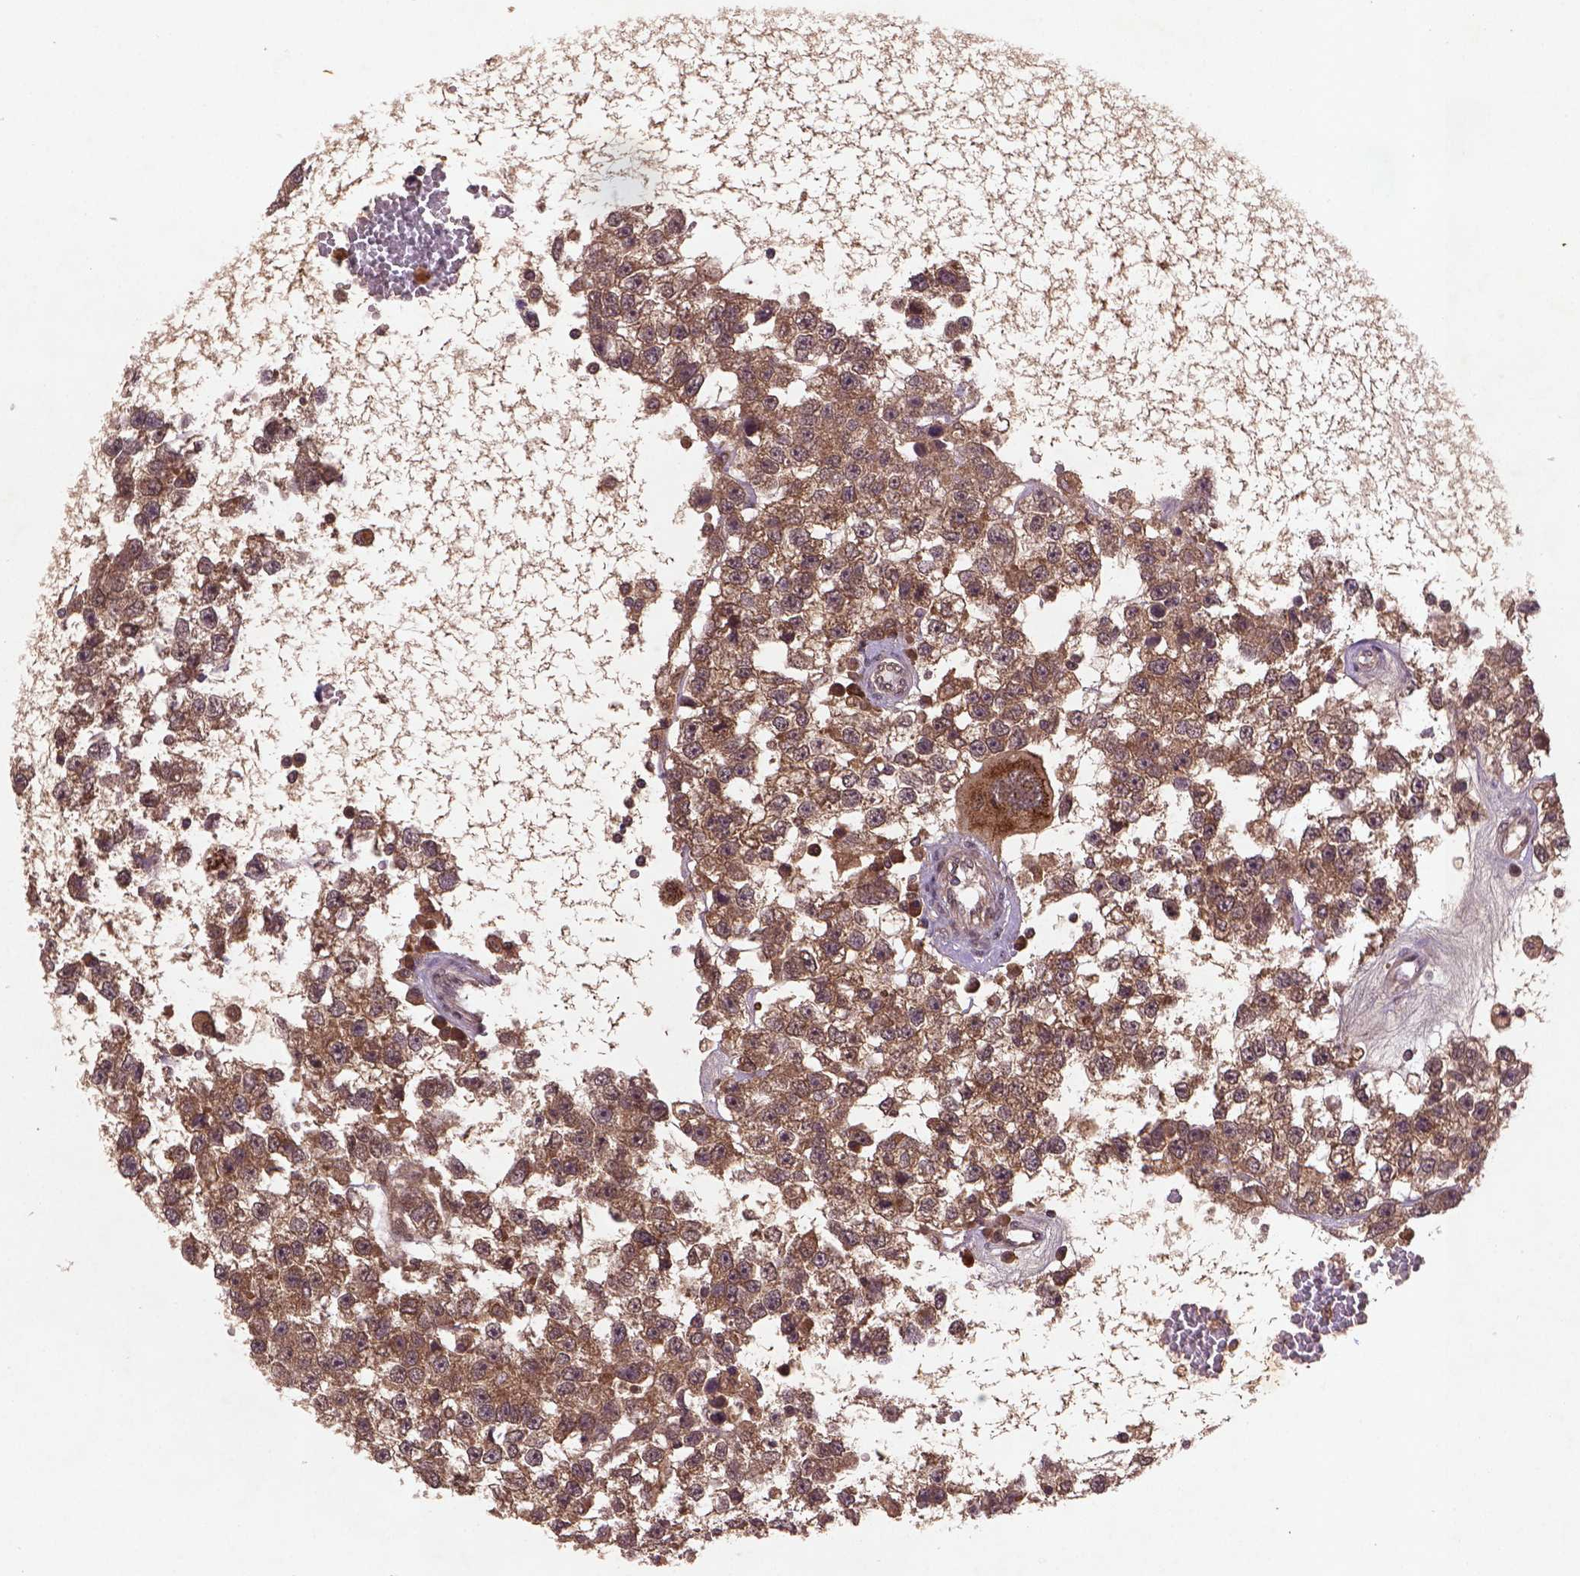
{"staining": {"intensity": "moderate", "quantity": ">75%", "location": "cytoplasmic/membranous,nuclear"}, "tissue": "testis cancer", "cell_type": "Tumor cells", "image_type": "cancer", "snomed": [{"axis": "morphology", "description": "Seminoma, NOS"}, {"axis": "topography", "description": "Testis"}], "caption": "IHC histopathology image of human seminoma (testis) stained for a protein (brown), which exhibits medium levels of moderate cytoplasmic/membranous and nuclear expression in about >75% of tumor cells.", "gene": "NIPAL2", "patient": {"sex": "male", "age": 34}}